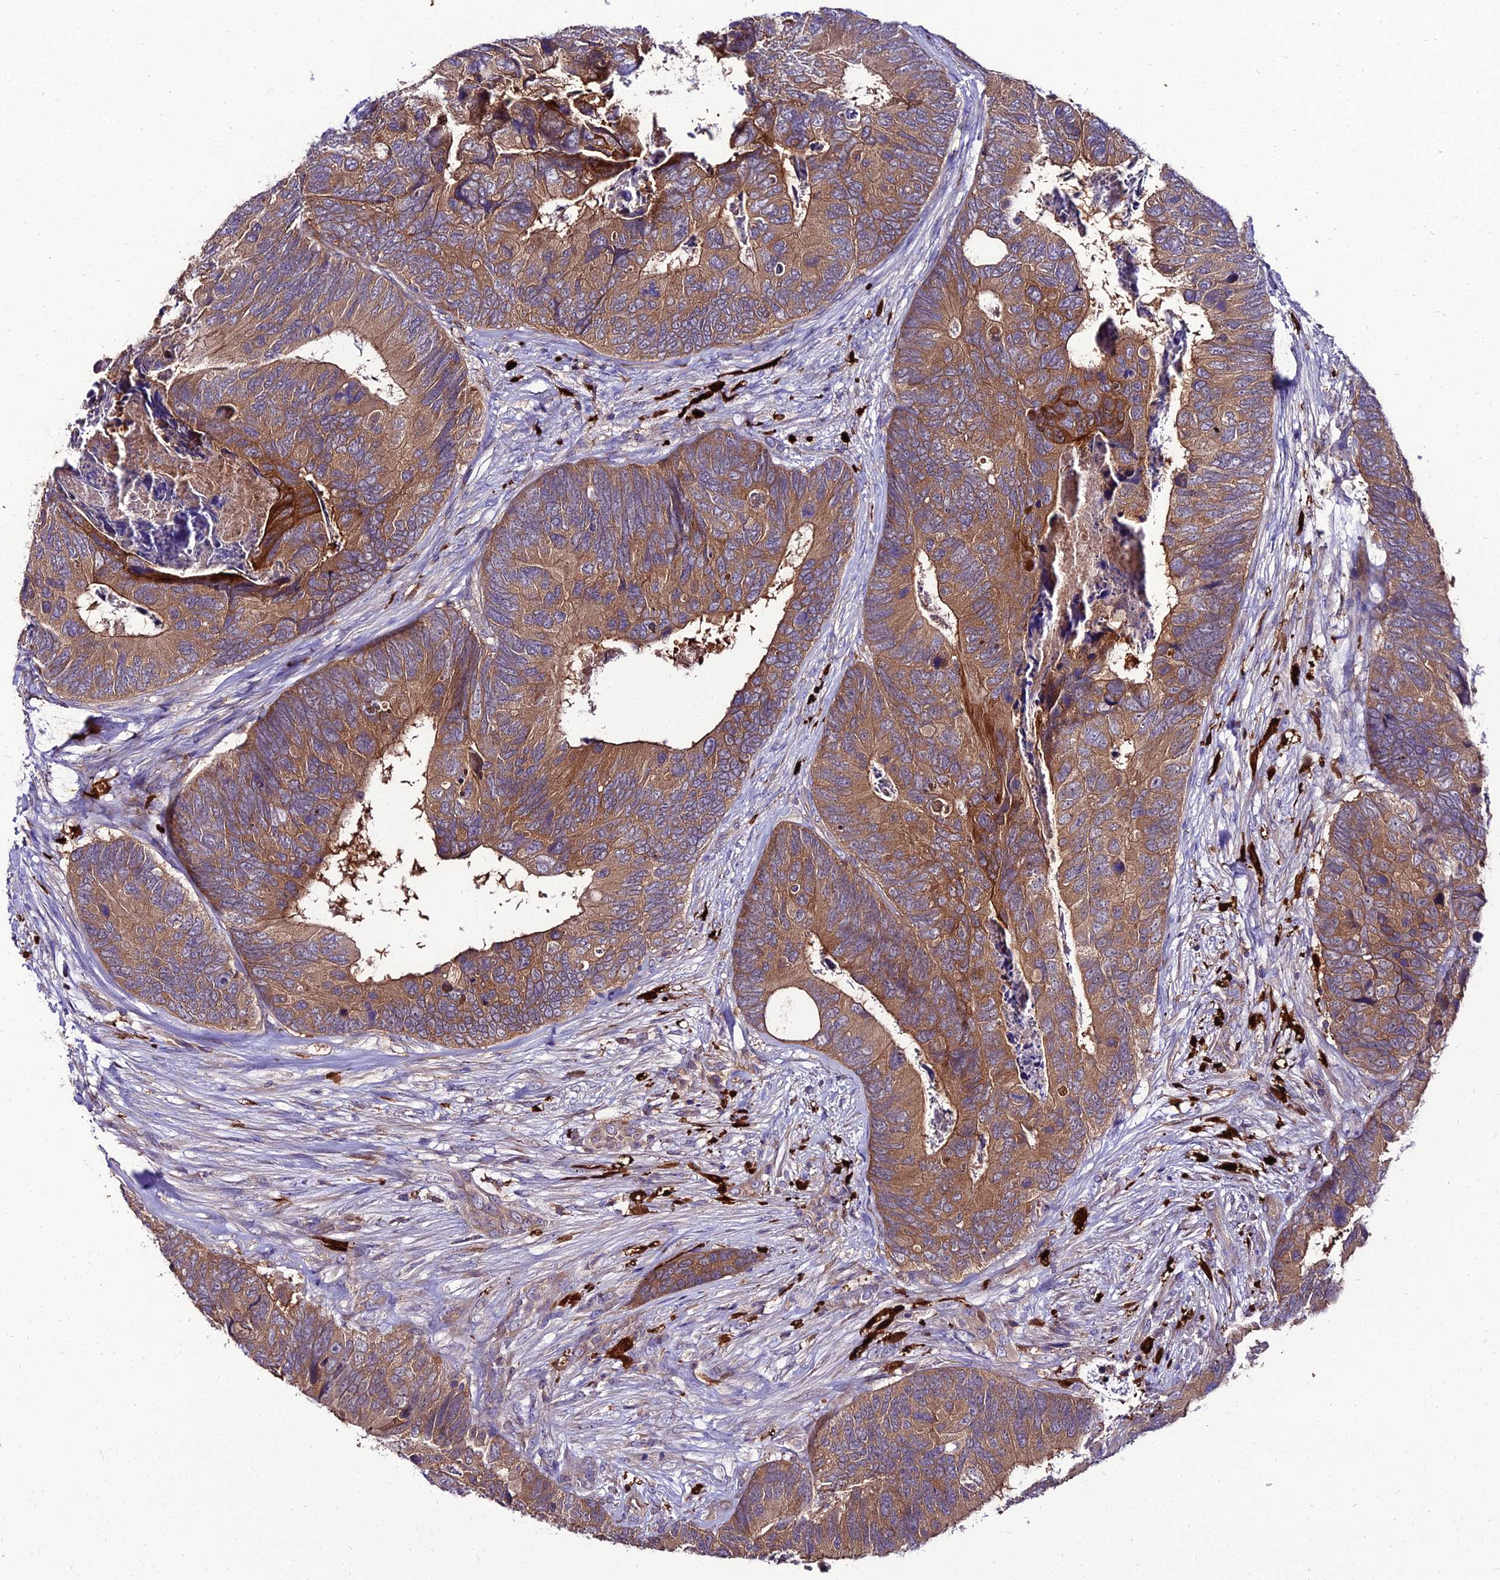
{"staining": {"intensity": "moderate", "quantity": ">75%", "location": "cytoplasmic/membranous"}, "tissue": "colorectal cancer", "cell_type": "Tumor cells", "image_type": "cancer", "snomed": [{"axis": "morphology", "description": "Adenocarcinoma, NOS"}, {"axis": "topography", "description": "Colon"}], "caption": "High-power microscopy captured an IHC photomicrograph of adenocarcinoma (colorectal), revealing moderate cytoplasmic/membranous expression in about >75% of tumor cells.", "gene": "C2orf69", "patient": {"sex": "female", "age": 67}}